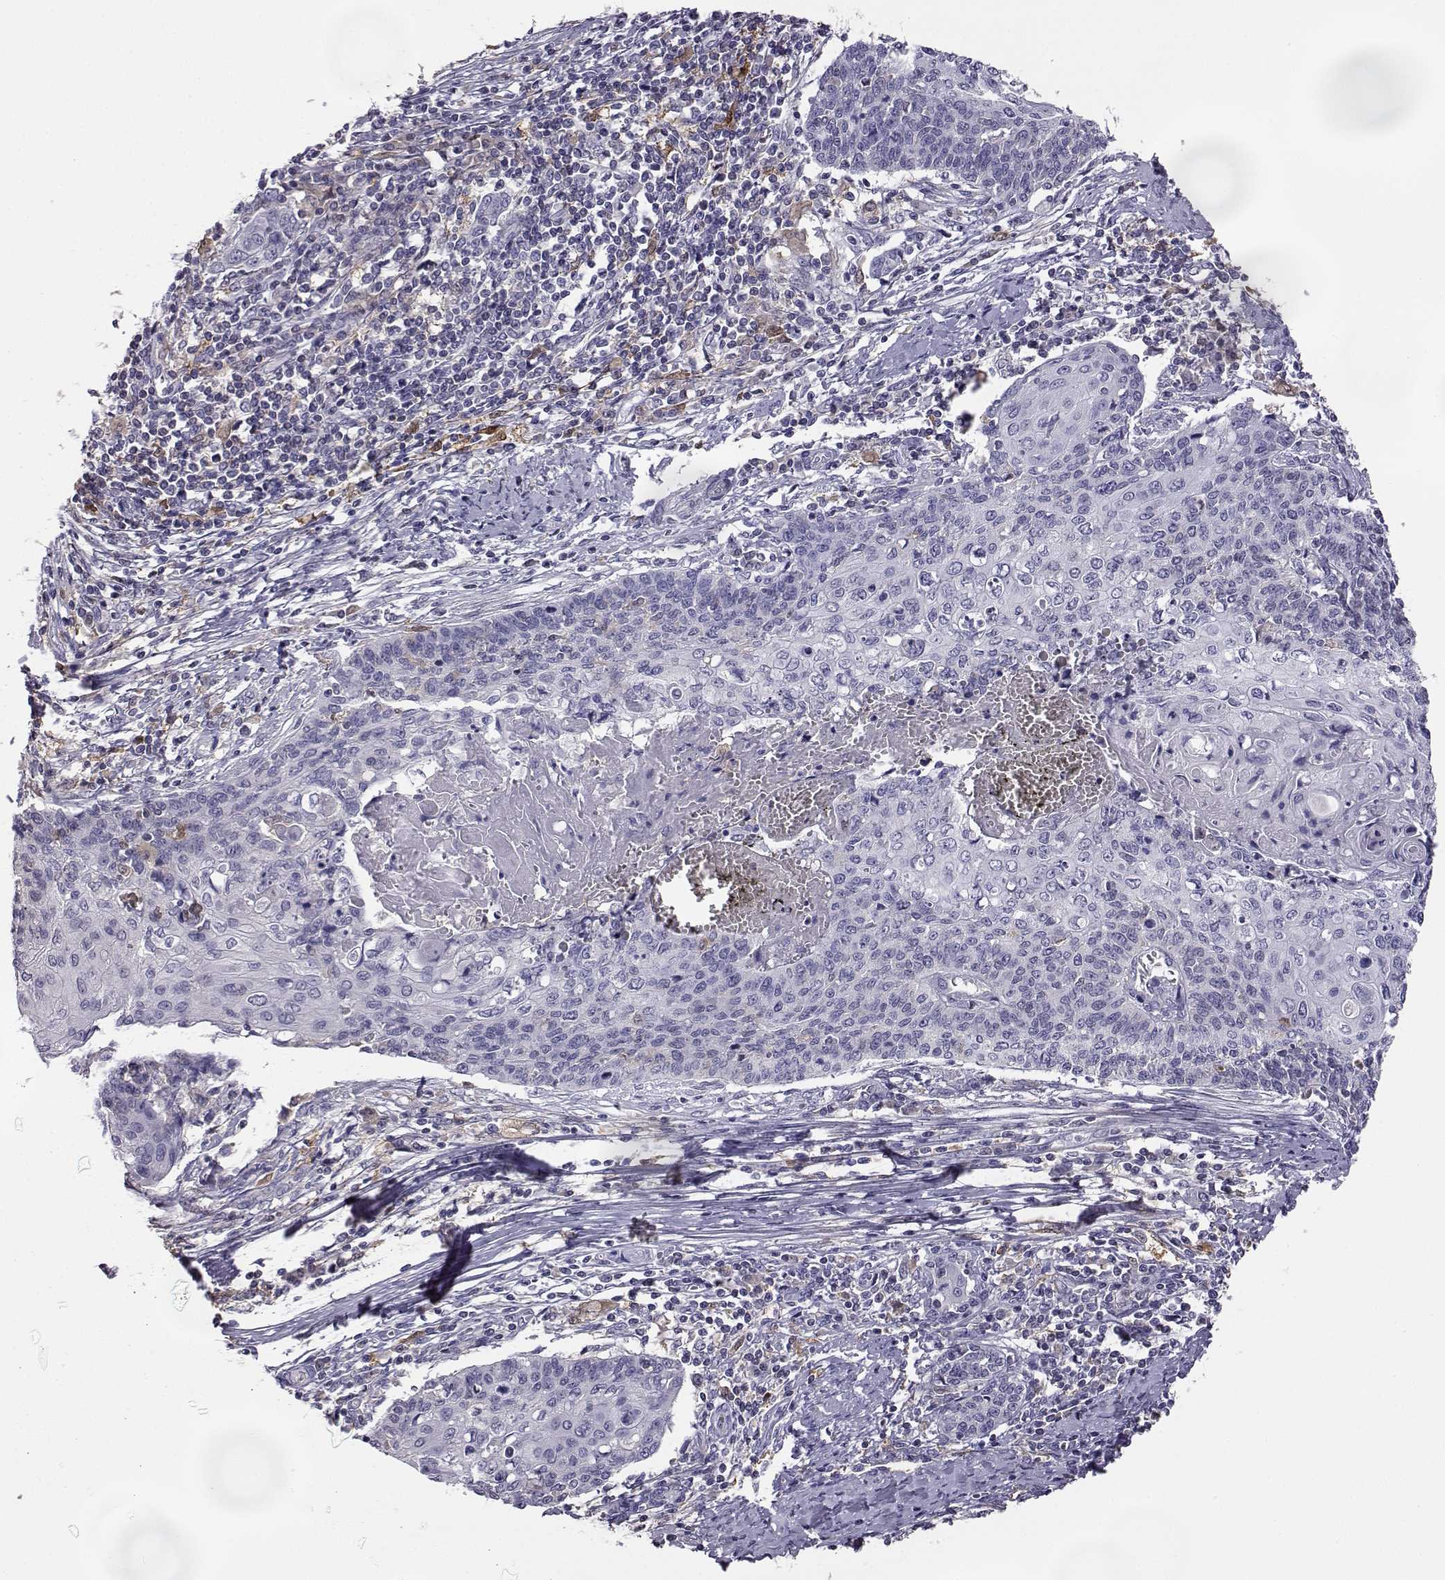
{"staining": {"intensity": "negative", "quantity": "none", "location": "none"}, "tissue": "cervical cancer", "cell_type": "Tumor cells", "image_type": "cancer", "snomed": [{"axis": "morphology", "description": "Squamous cell carcinoma, NOS"}, {"axis": "topography", "description": "Cervix"}], "caption": "Protein analysis of cervical cancer (squamous cell carcinoma) shows no significant positivity in tumor cells. Nuclei are stained in blue.", "gene": "AKR1B1", "patient": {"sex": "female", "age": 39}}